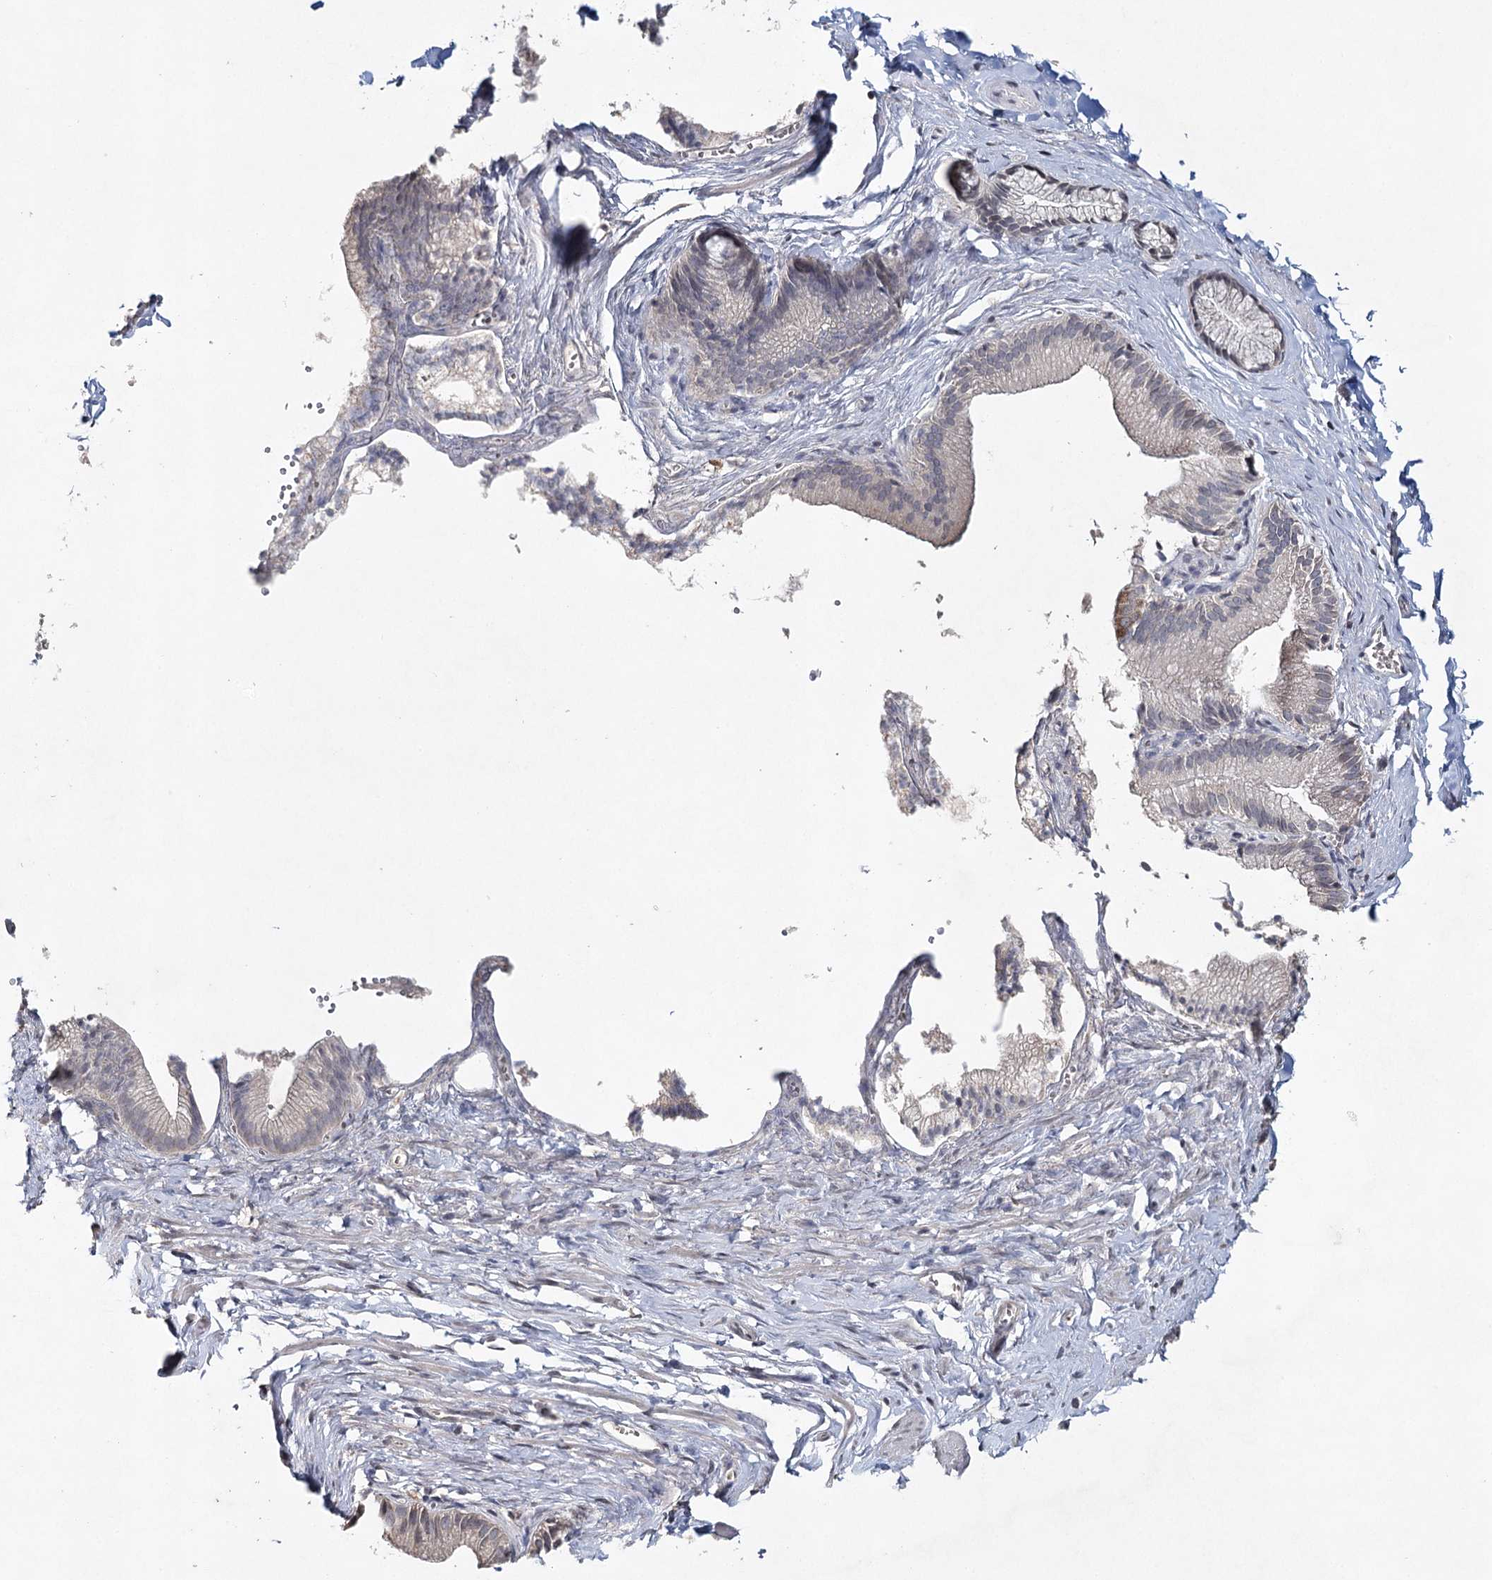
{"staining": {"intensity": "negative", "quantity": "none", "location": "none"}, "tissue": "adipose tissue", "cell_type": "Adipocytes", "image_type": "normal", "snomed": [{"axis": "morphology", "description": "Normal tissue, NOS"}, {"axis": "topography", "description": "Gallbladder"}, {"axis": "topography", "description": "Peripheral nerve tissue"}], "caption": "A high-resolution photomicrograph shows IHC staining of benign adipose tissue, which displays no significant staining in adipocytes.", "gene": "ICOS", "patient": {"sex": "male", "age": 38}}